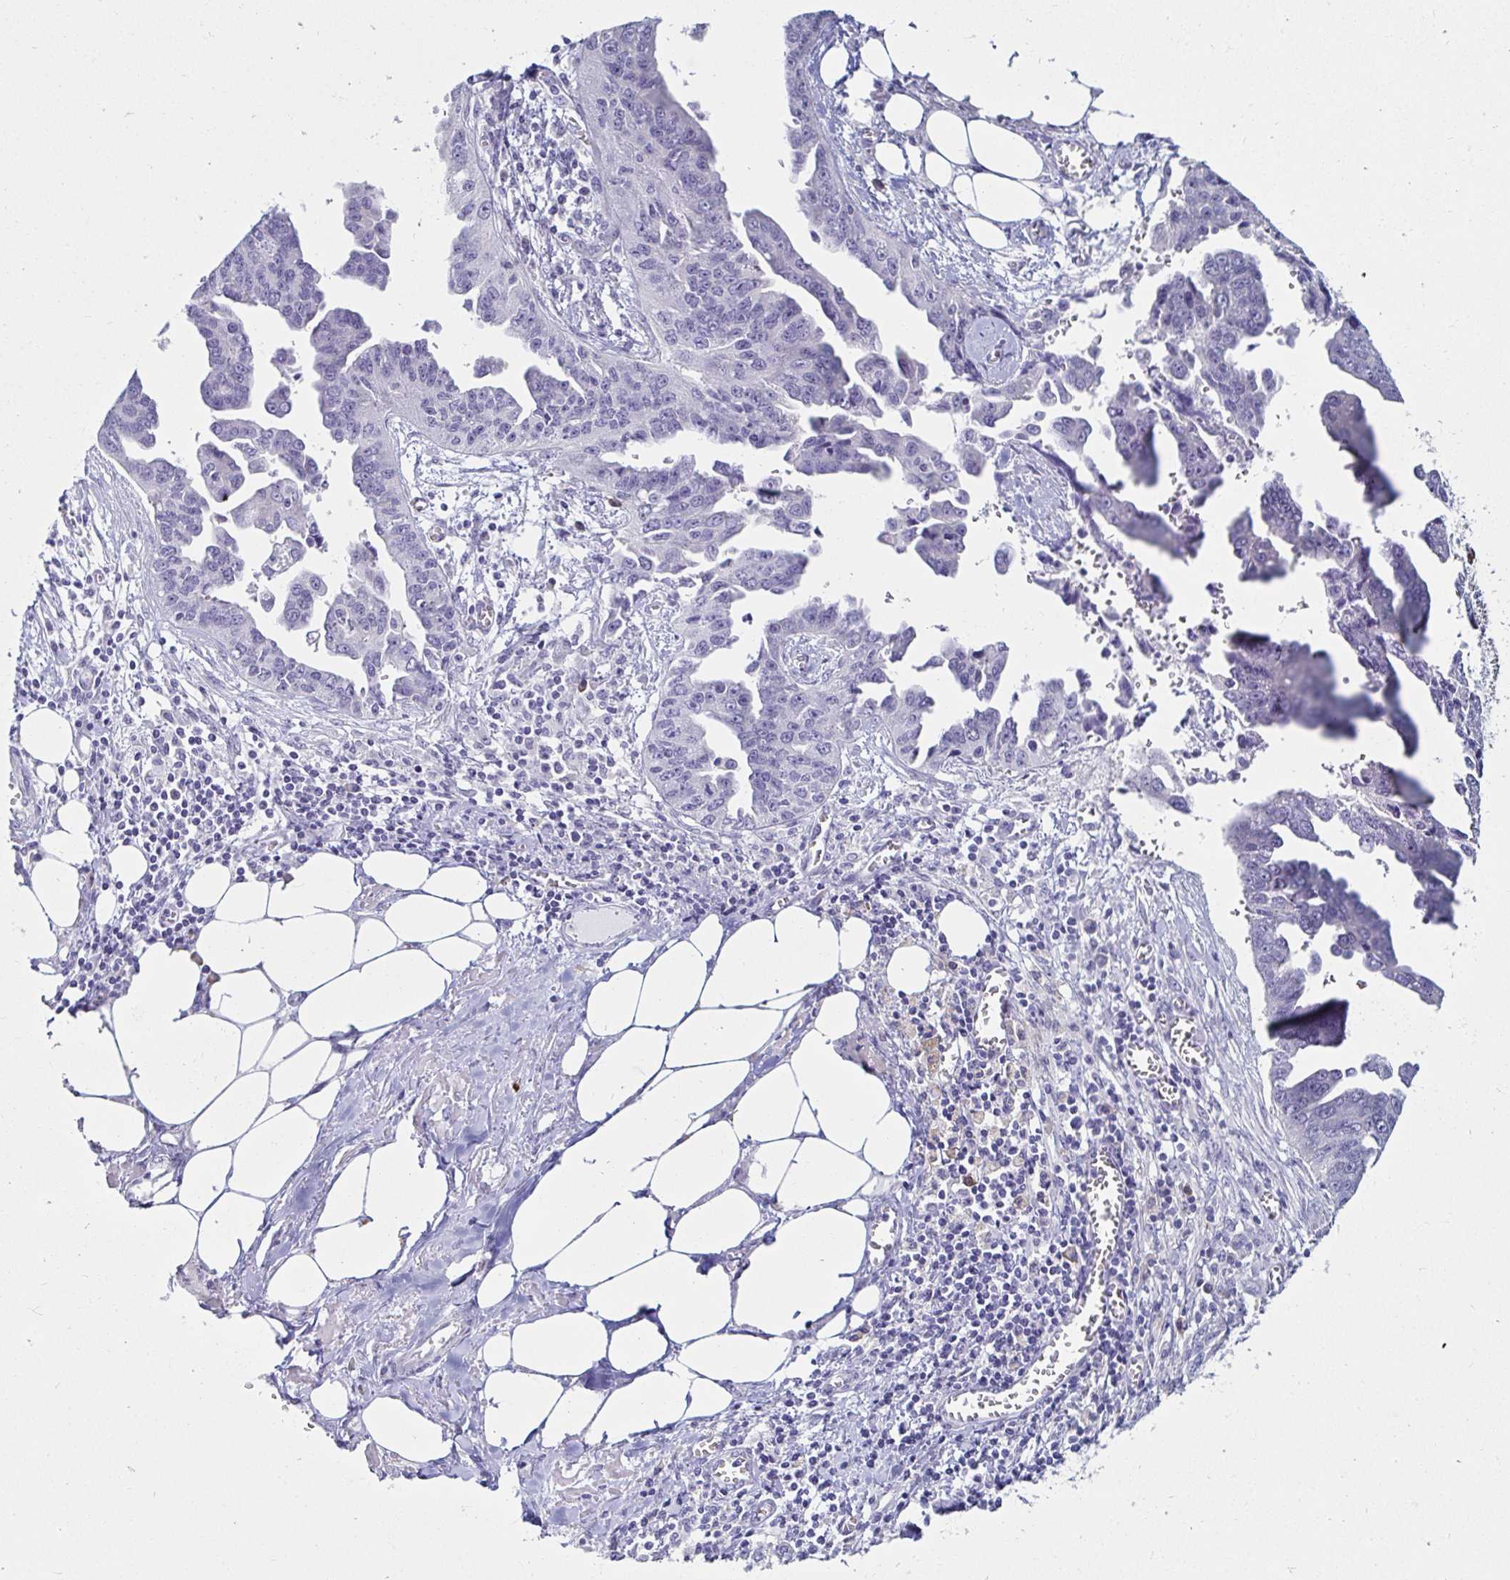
{"staining": {"intensity": "negative", "quantity": "none", "location": "none"}, "tissue": "ovarian cancer", "cell_type": "Tumor cells", "image_type": "cancer", "snomed": [{"axis": "morphology", "description": "Cystadenocarcinoma, serous, NOS"}, {"axis": "topography", "description": "Ovary"}], "caption": "There is no significant positivity in tumor cells of ovarian cancer.", "gene": "C4orf17", "patient": {"sex": "female", "age": 75}}